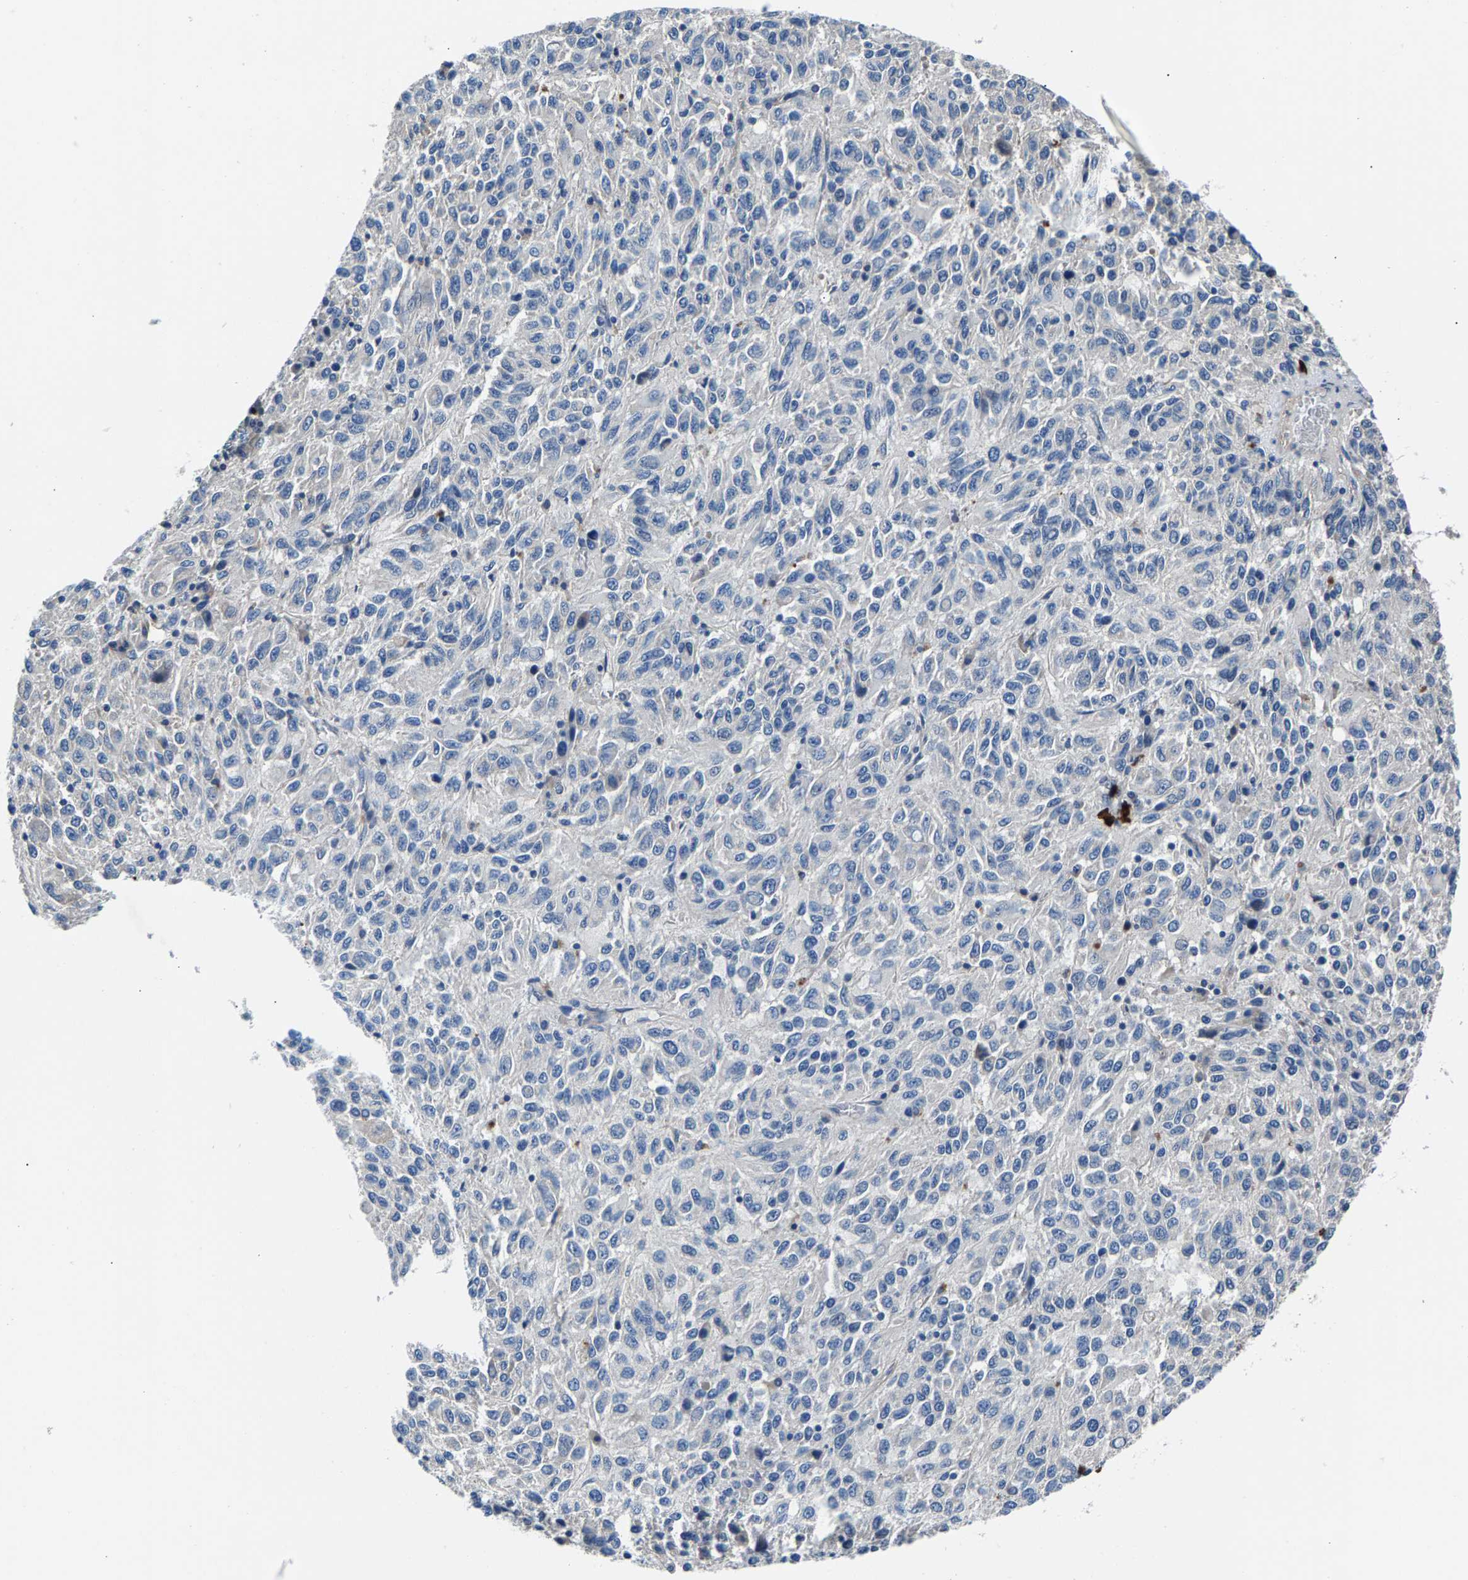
{"staining": {"intensity": "negative", "quantity": "none", "location": "none"}, "tissue": "melanoma", "cell_type": "Tumor cells", "image_type": "cancer", "snomed": [{"axis": "morphology", "description": "Malignant melanoma, Metastatic site"}, {"axis": "topography", "description": "Lung"}], "caption": "Protein analysis of malignant melanoma (metastatic site) demonstrates no significant expression in tumor cells. (DAB immunohistochemistry, high magnification).", "gene": "CDRT4", "patient": {"sex": "male", "age": 64}}